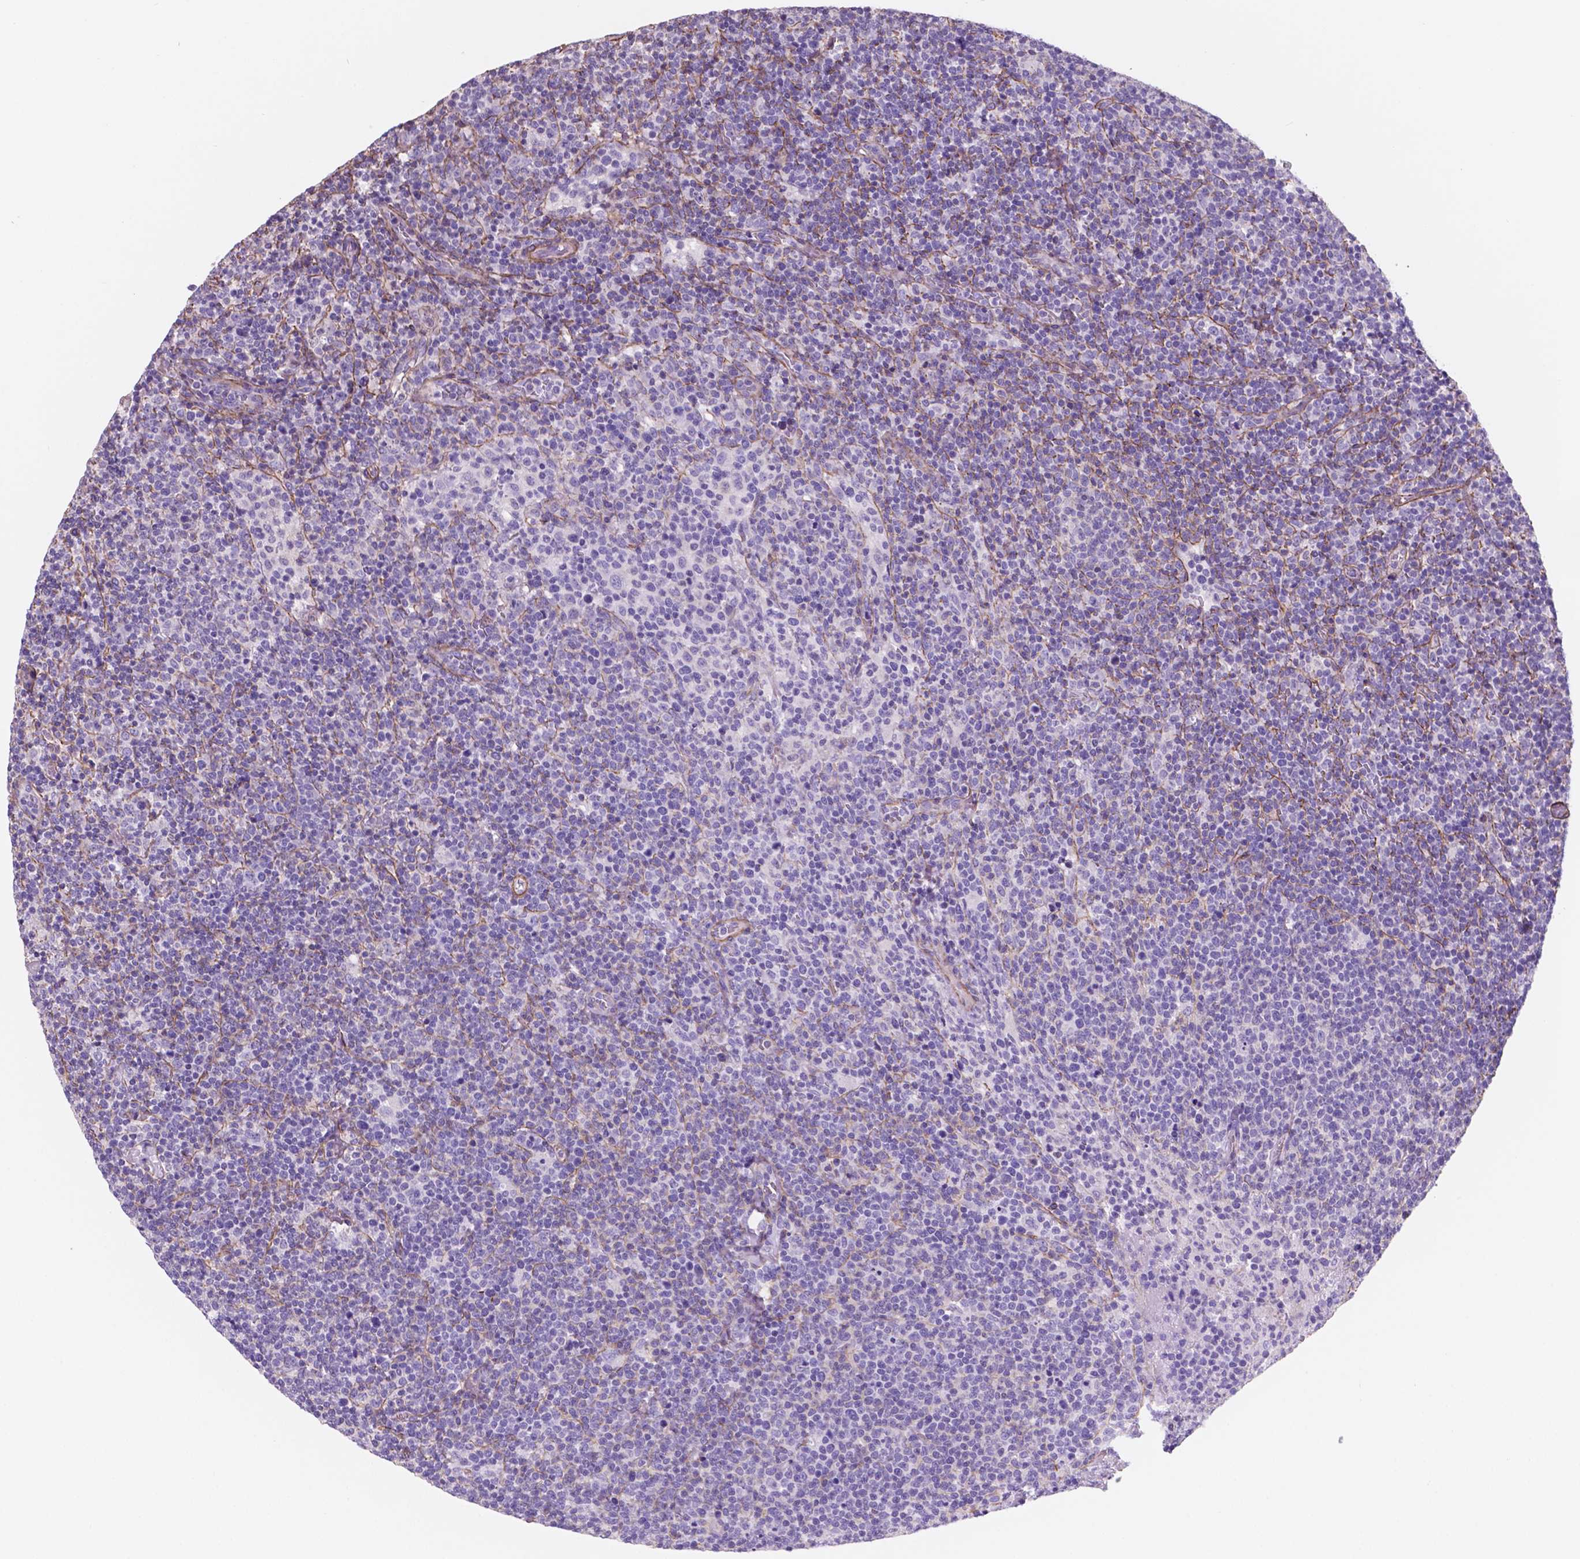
{"staining": {"intensity": "negative", "quantity": "none", "location": "none"}, "tissue": "lymphoma", "cell_type": "Tumor cells", "image_type": "cancer", "snomed": [{"axis": "morphology", "description": "Malignant lymphoma, non-Hodgkin's type, High grade"}, {"axis": "topography", "description": "Lymph node"}], "caption": "Human high-grade malignant lymphoma, non-Hodgkin's type stained for a protein using immunohistochemistry (IHC) reveals no staining in tumor cells.", "gene": "TOR2A", "patient": {"sex": "male", "age": 61}}